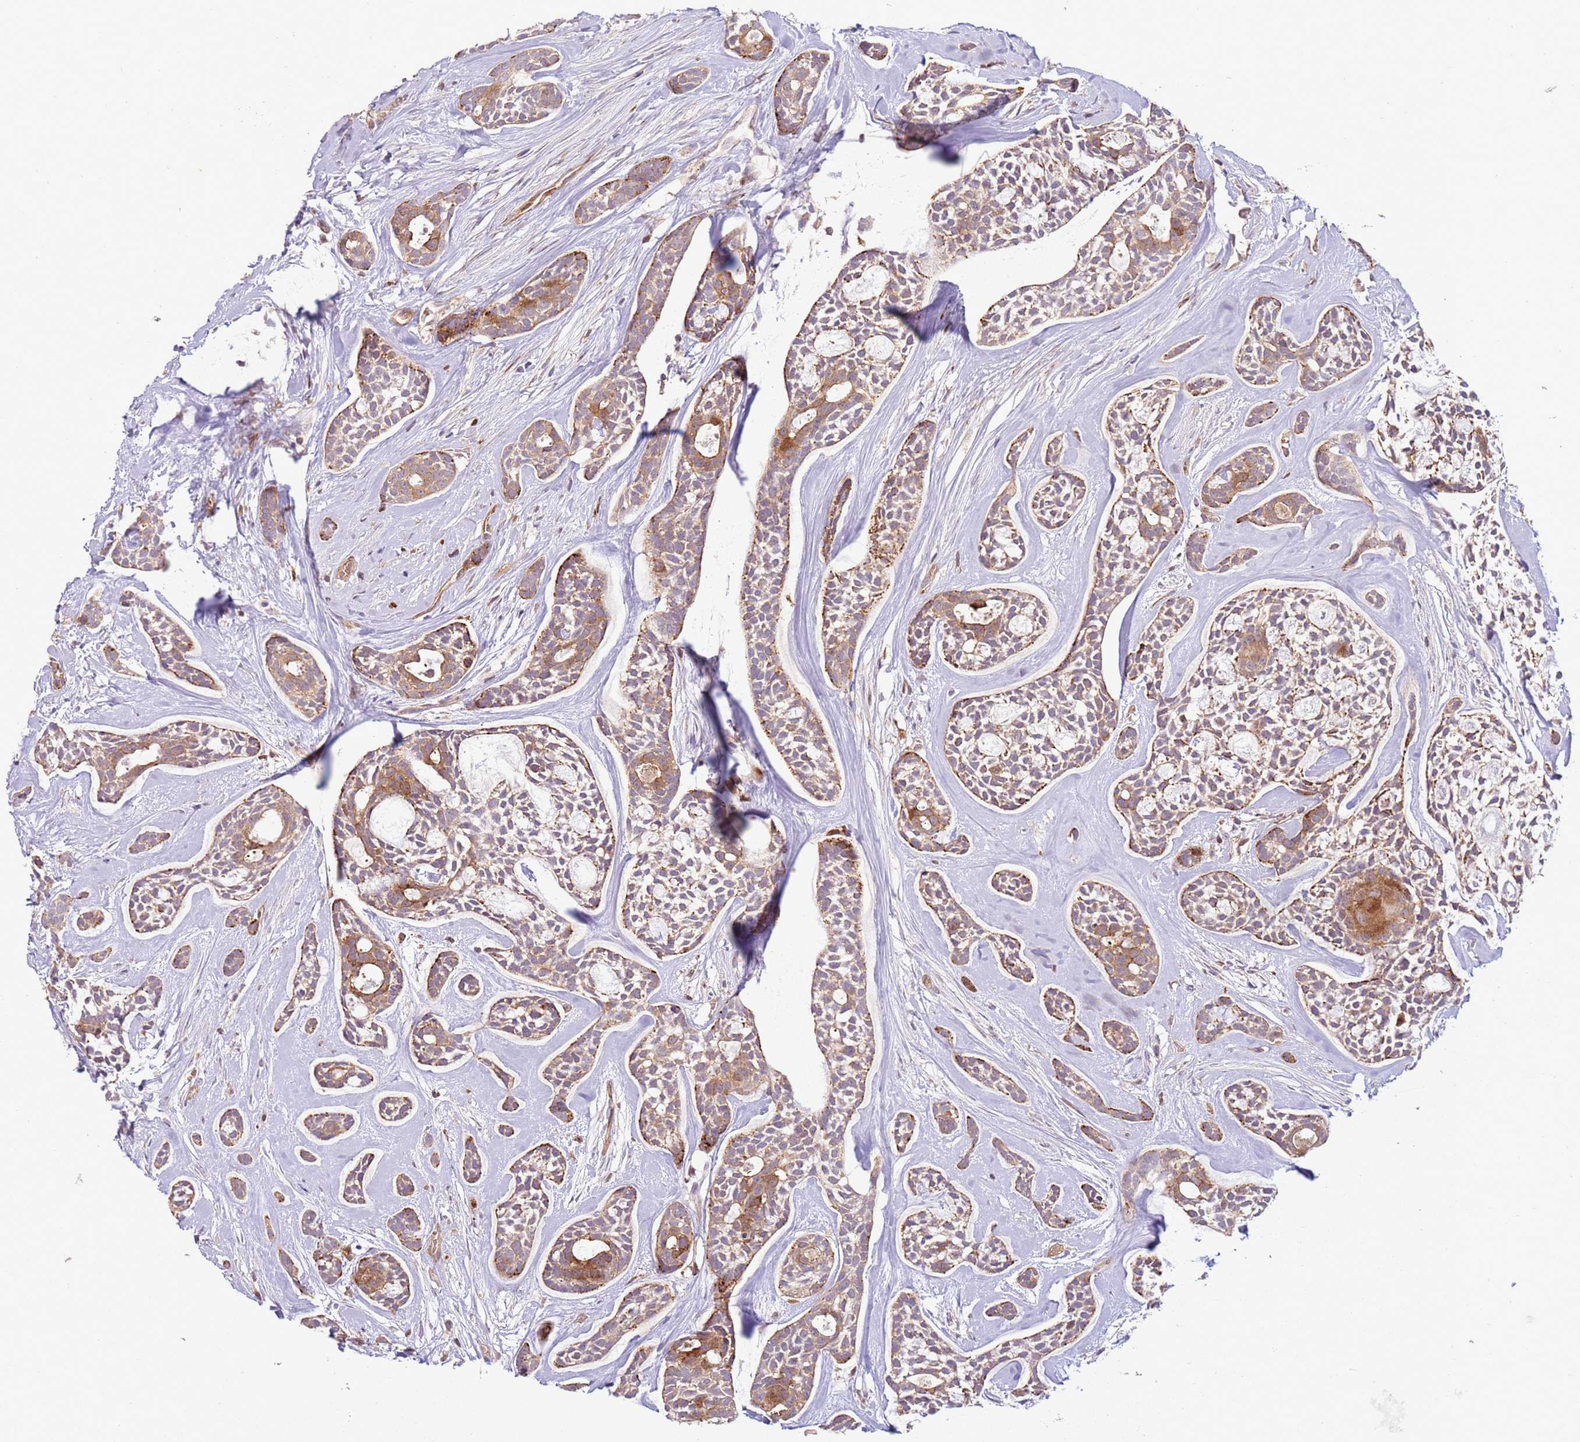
{"staining": {"intensity": "moderate", "quantity": ">75%", "location": "cytoplasmic/membranous"}, "tissue": "head and neck cancer", "cell_type": "Tumor cells", "image_type": "cancer", "snomed": [{"axis": "morphology", "description": "Adenocarcinoma, NOS"}, {"axis": "topography", "description": "Subcutis"}, {"axis": "topography", "description": "Head-Neck"}], "caption": "Protein staining of adenocarcinoma (head and neck) tissue demonstrates moderate cytoplasmic/membranous positivity in about >75% of tumor cells.", "gene": "ZNF624", "patient": {"sex": "female", "age": 73}}